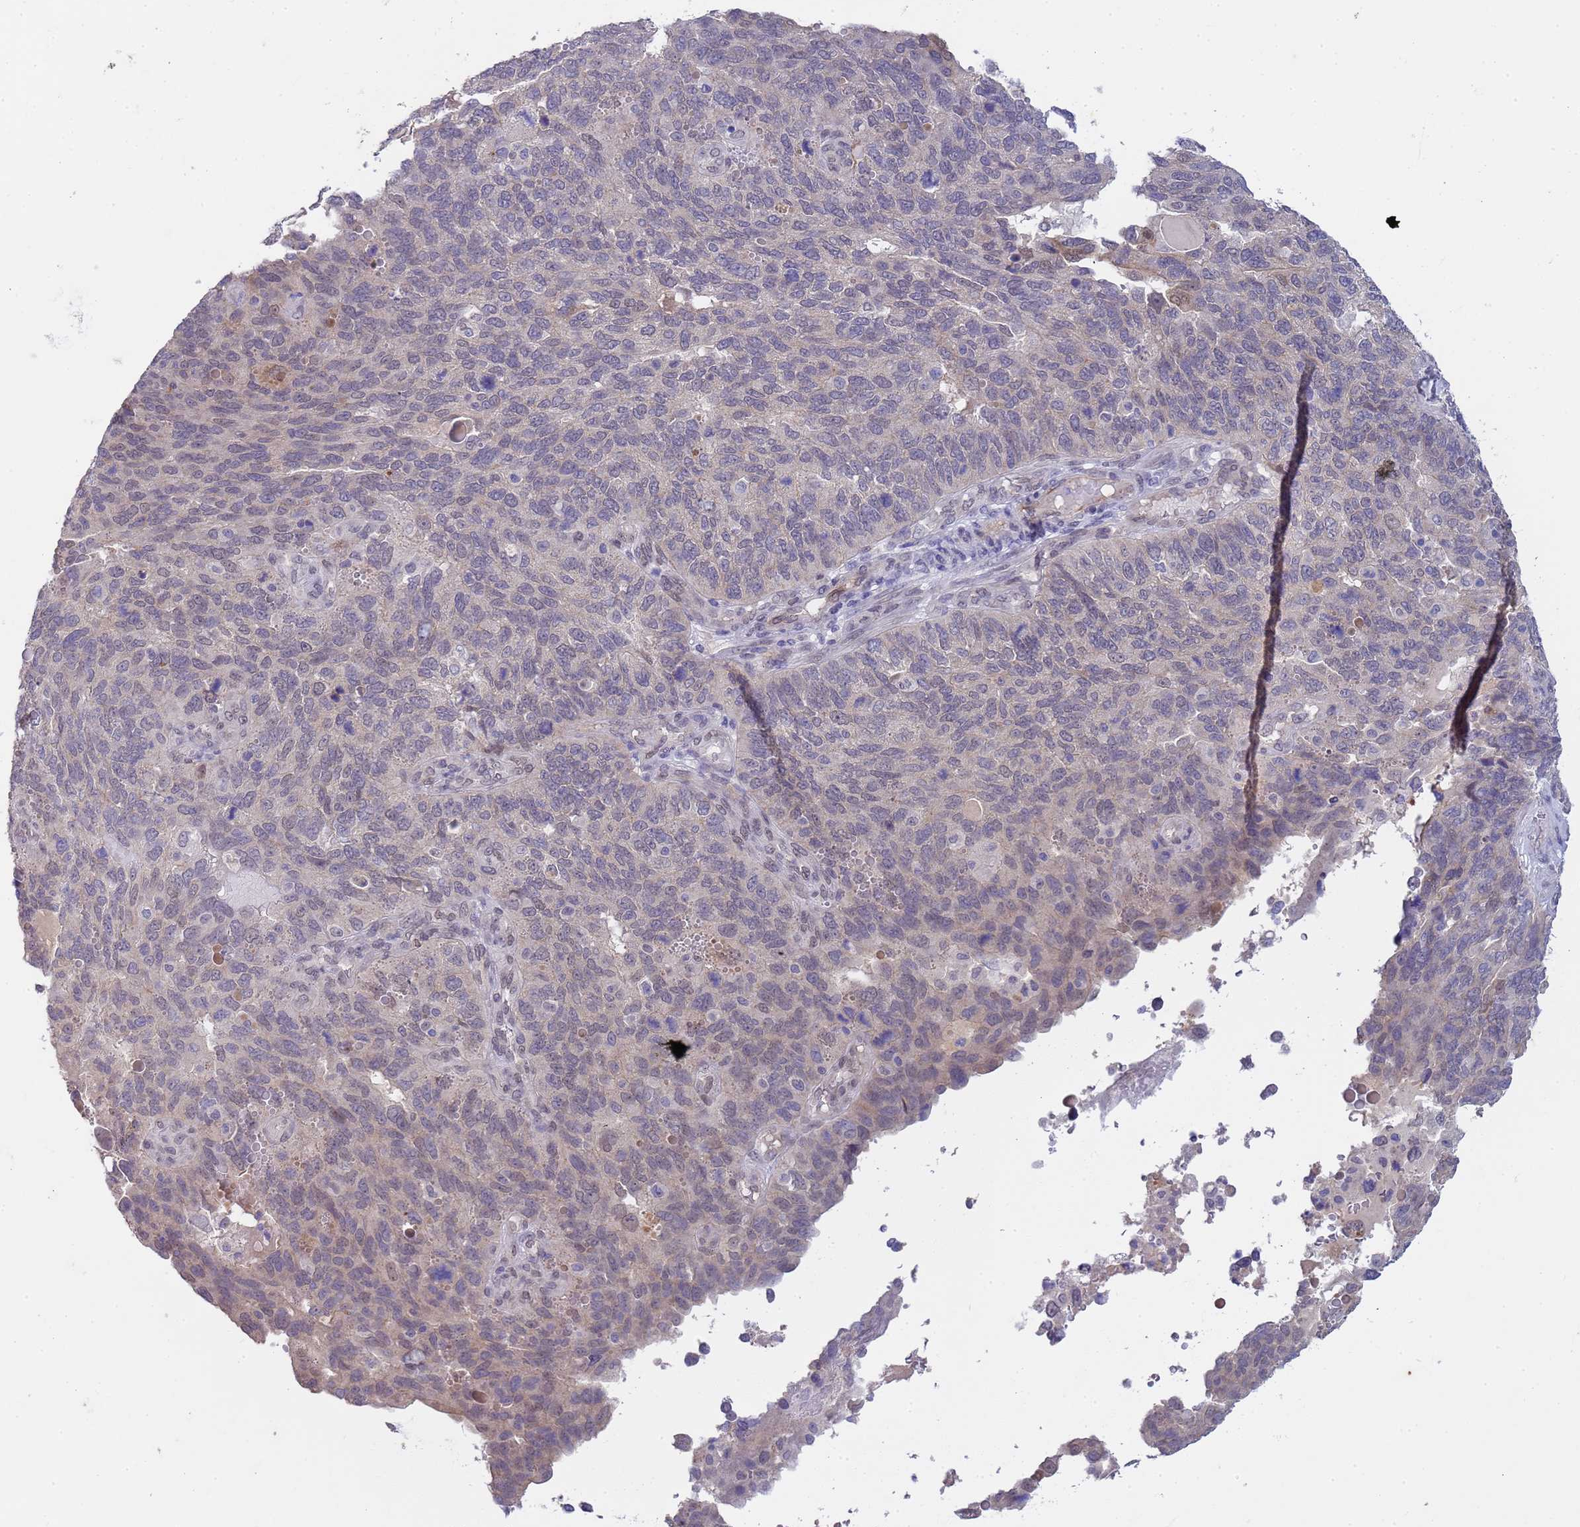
{"staining": {"intensity": "negative", "quantity": "none", "location": "none"}, "tissue": "endometrial cancer", "cell_type": "Tumor cells", "image_type": "cancer", "snomed": [{"axis": "morphology", "description": "Adenocarcinoma, NOS"}, {"axis": "topography", "description": "Endometrium"}], "caption": "Tumor cells show no significant staining in endometrial adenocarcinoma.", "gene": "TRMT10A", "patient": {"sex": "female", "age": 66}}